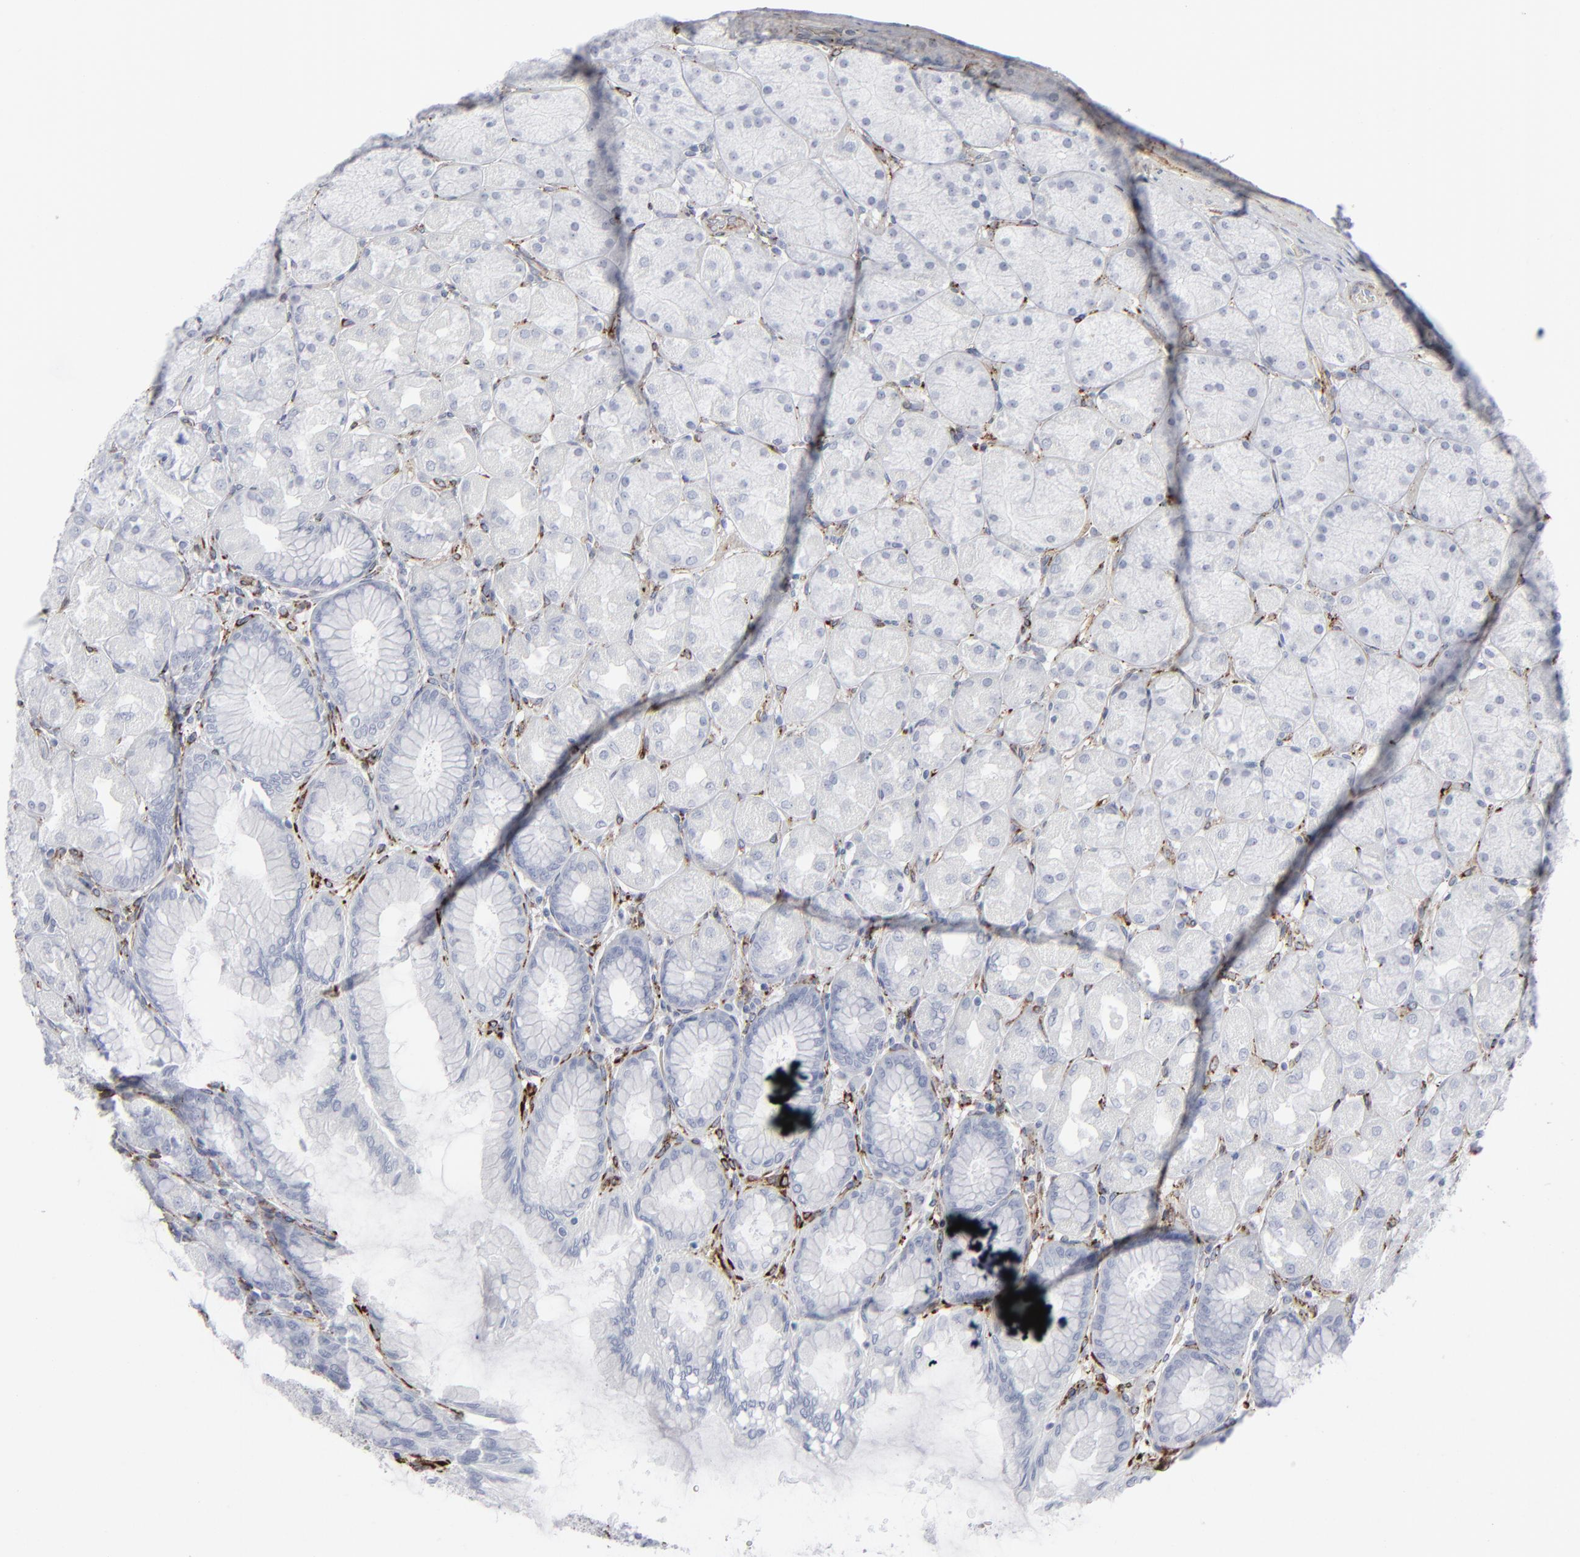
{"staining": {"intensity": "negative", "quantity": "none", "location": "none"}, "tissue": "stomach", "cell_type": "Glandular cells", "image_type": "normal", "snomed": [{"axis": "morphology", "description": "Normal tissue, NOS"}, {"axis": "topography", "description": "Stomach, upper"}], "caption": "This micrograph is of unremarkable stomach stained with IHC to label a protein in brown with the nuclei are counter-stained blue. There is no staining in glandular cells. (Brightfield microscopy of DAB immunohistochemistry (IHC) at high magnification).", "gene": "SPARC", "patient": {"sex": "female", "age": 56}}